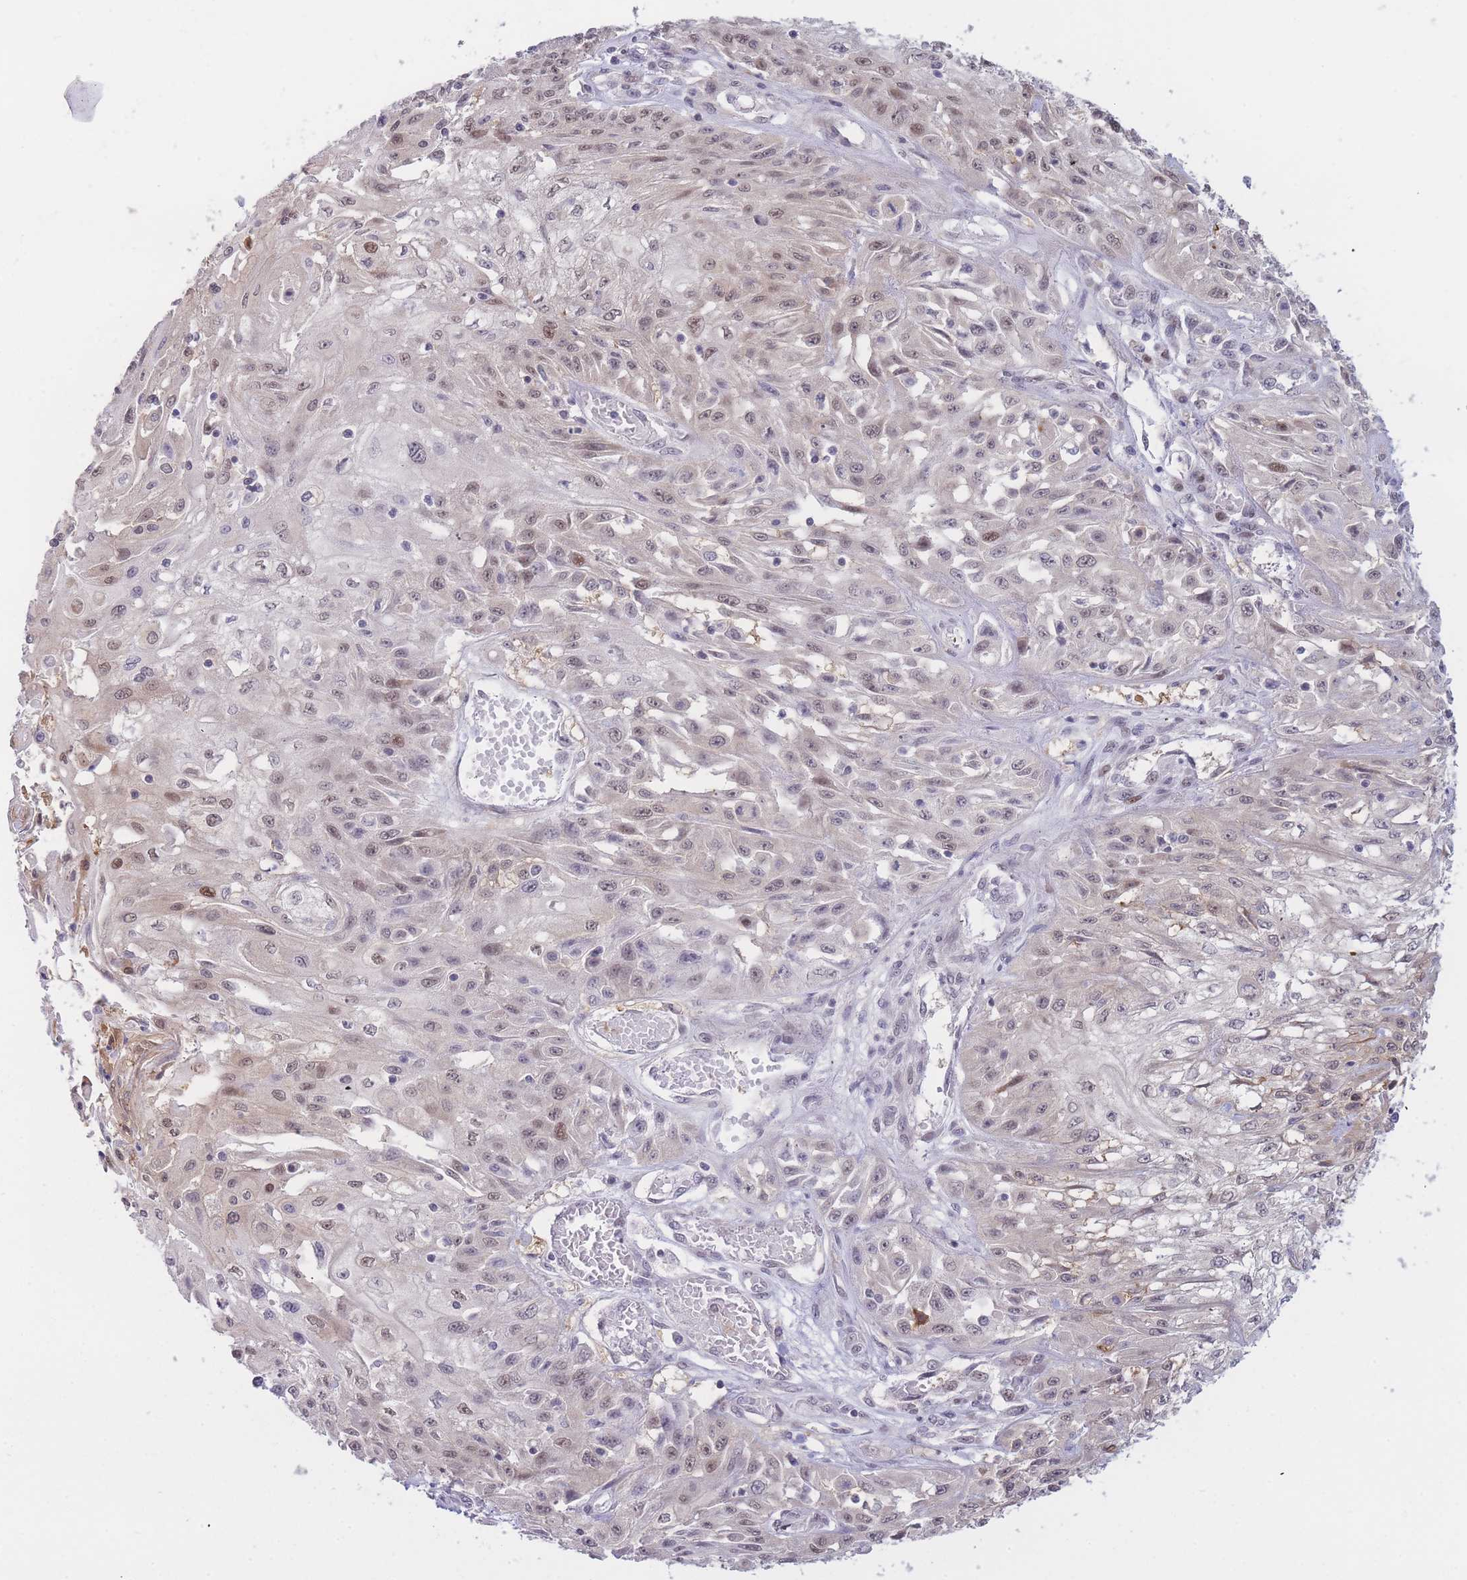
{"staining": {"intensity": "moderate", "quantity": "<25%", "location": "nuclear"}, "tissue": "skin cancer", "cell_type": "Tumor cells", "image_type": "cancer", "snomed": [{"axis": "morphology", "description": "Squamous cell carcinoma, NOS"}, {"axis": "morphology", "description": "Squamous cell carcinoma, metastatic, NOS"}, {"axis": "topography", "description": "Skin"}, {"axis": "topography", "description": "Lymph node"}], "caption": "The micrograph reveals a brown stain indicating the presence of a protein in the nuclear of tumor cells in skin cancer (metastatic squamous cell carcinoma). Using DAB (3,3'-diaminobenzidine) (brown) and hematoxylin (blue) stains, captured at high magnification using brightfield microscopy.", "gene": "DEAF1", "patient": {"sex": "male", "age": 75}}